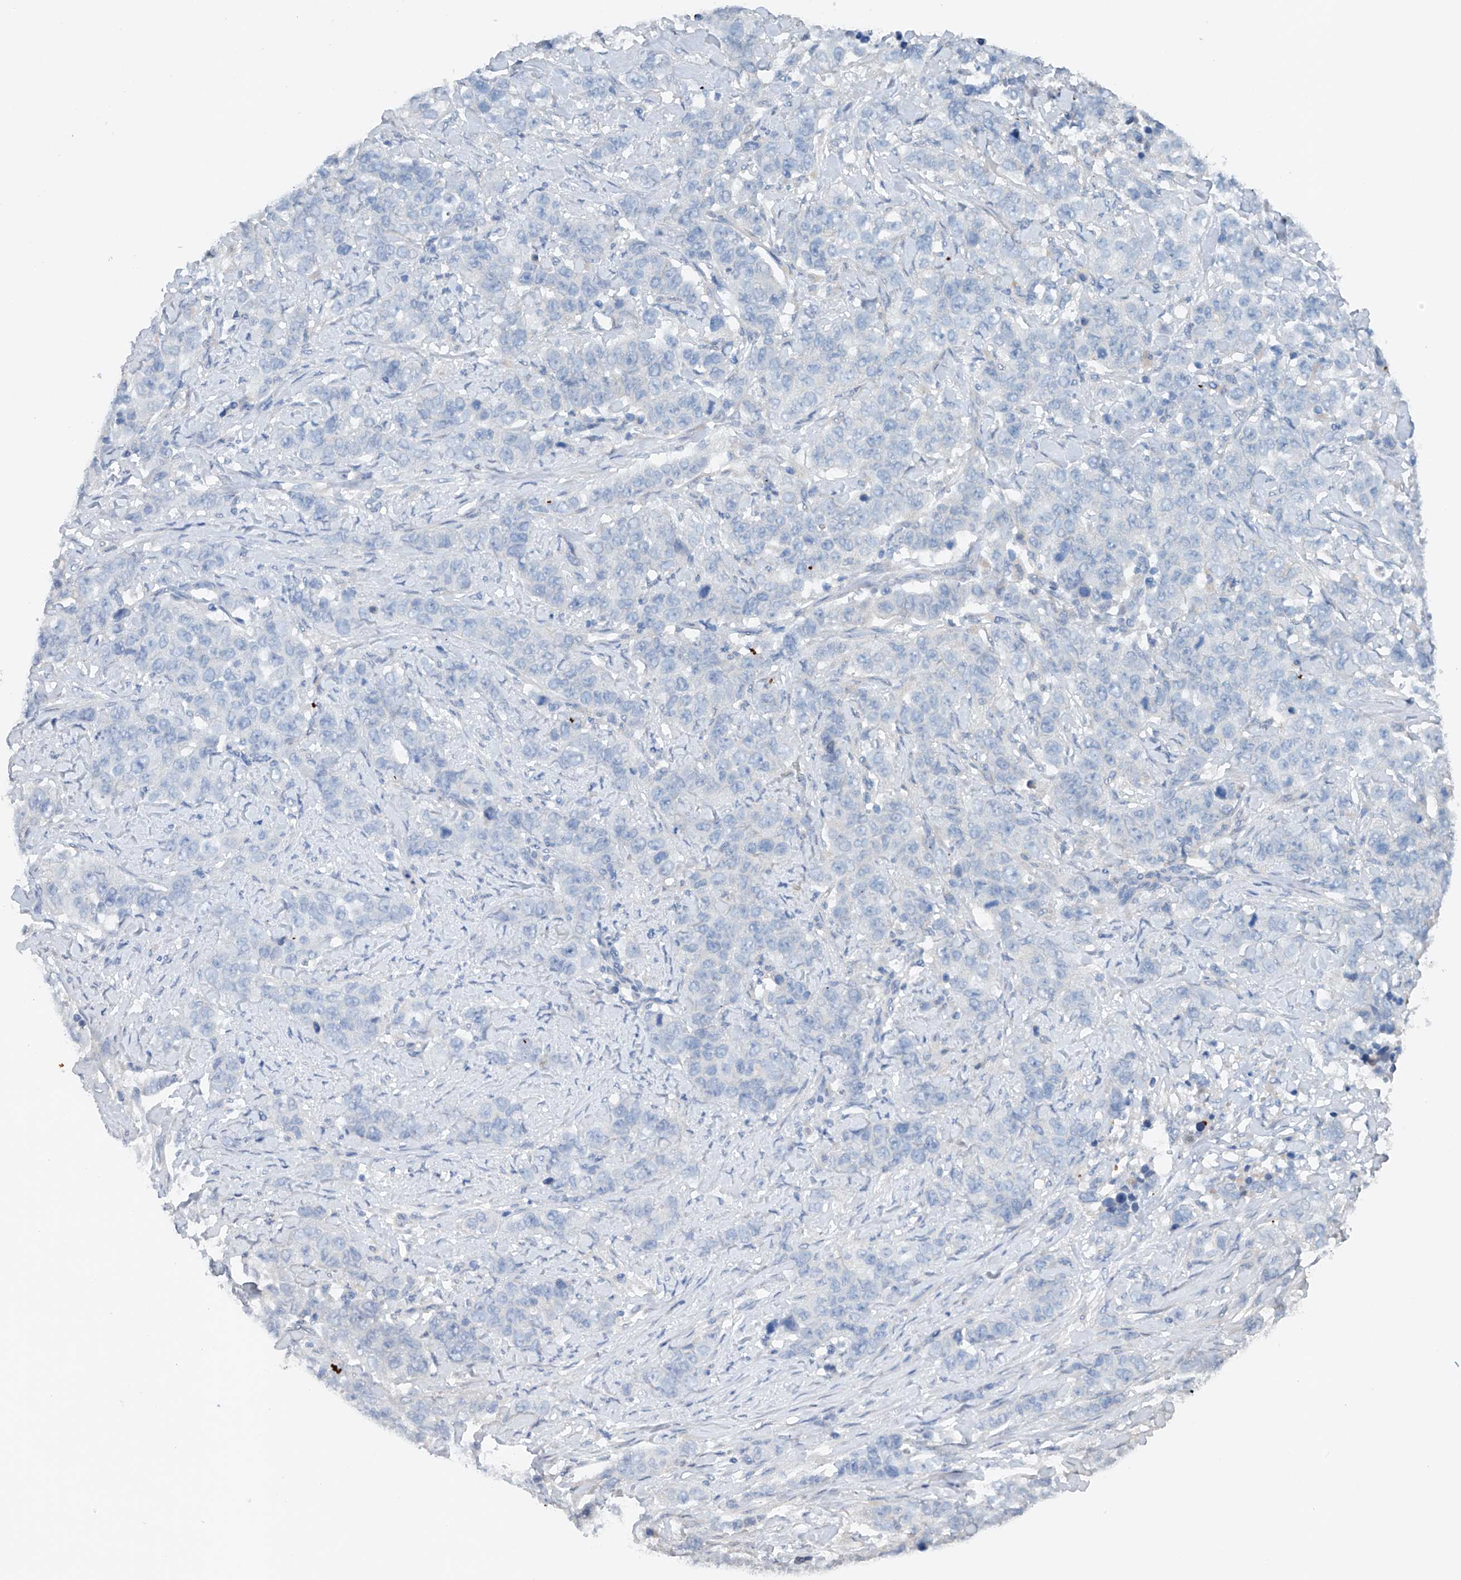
{"staining": {"intensity": "negative", "quantity": "none", "location": "none"}, "tissue": "stomach cancer", "cell_type": "Tumor cells", "image_type": "cancer", "snomed": [{"axis": "morphology", "description": "Adenocarcinoma, NOS"}, {"axis": "topography", "description": "Stomach"}], "caption": "Adenocarcinoma (stomach) stained for a protein using IHC exhibits no expression tumor cells.", "gene": "CEP85L", "patient": {"sex": "male", "age": 48}}